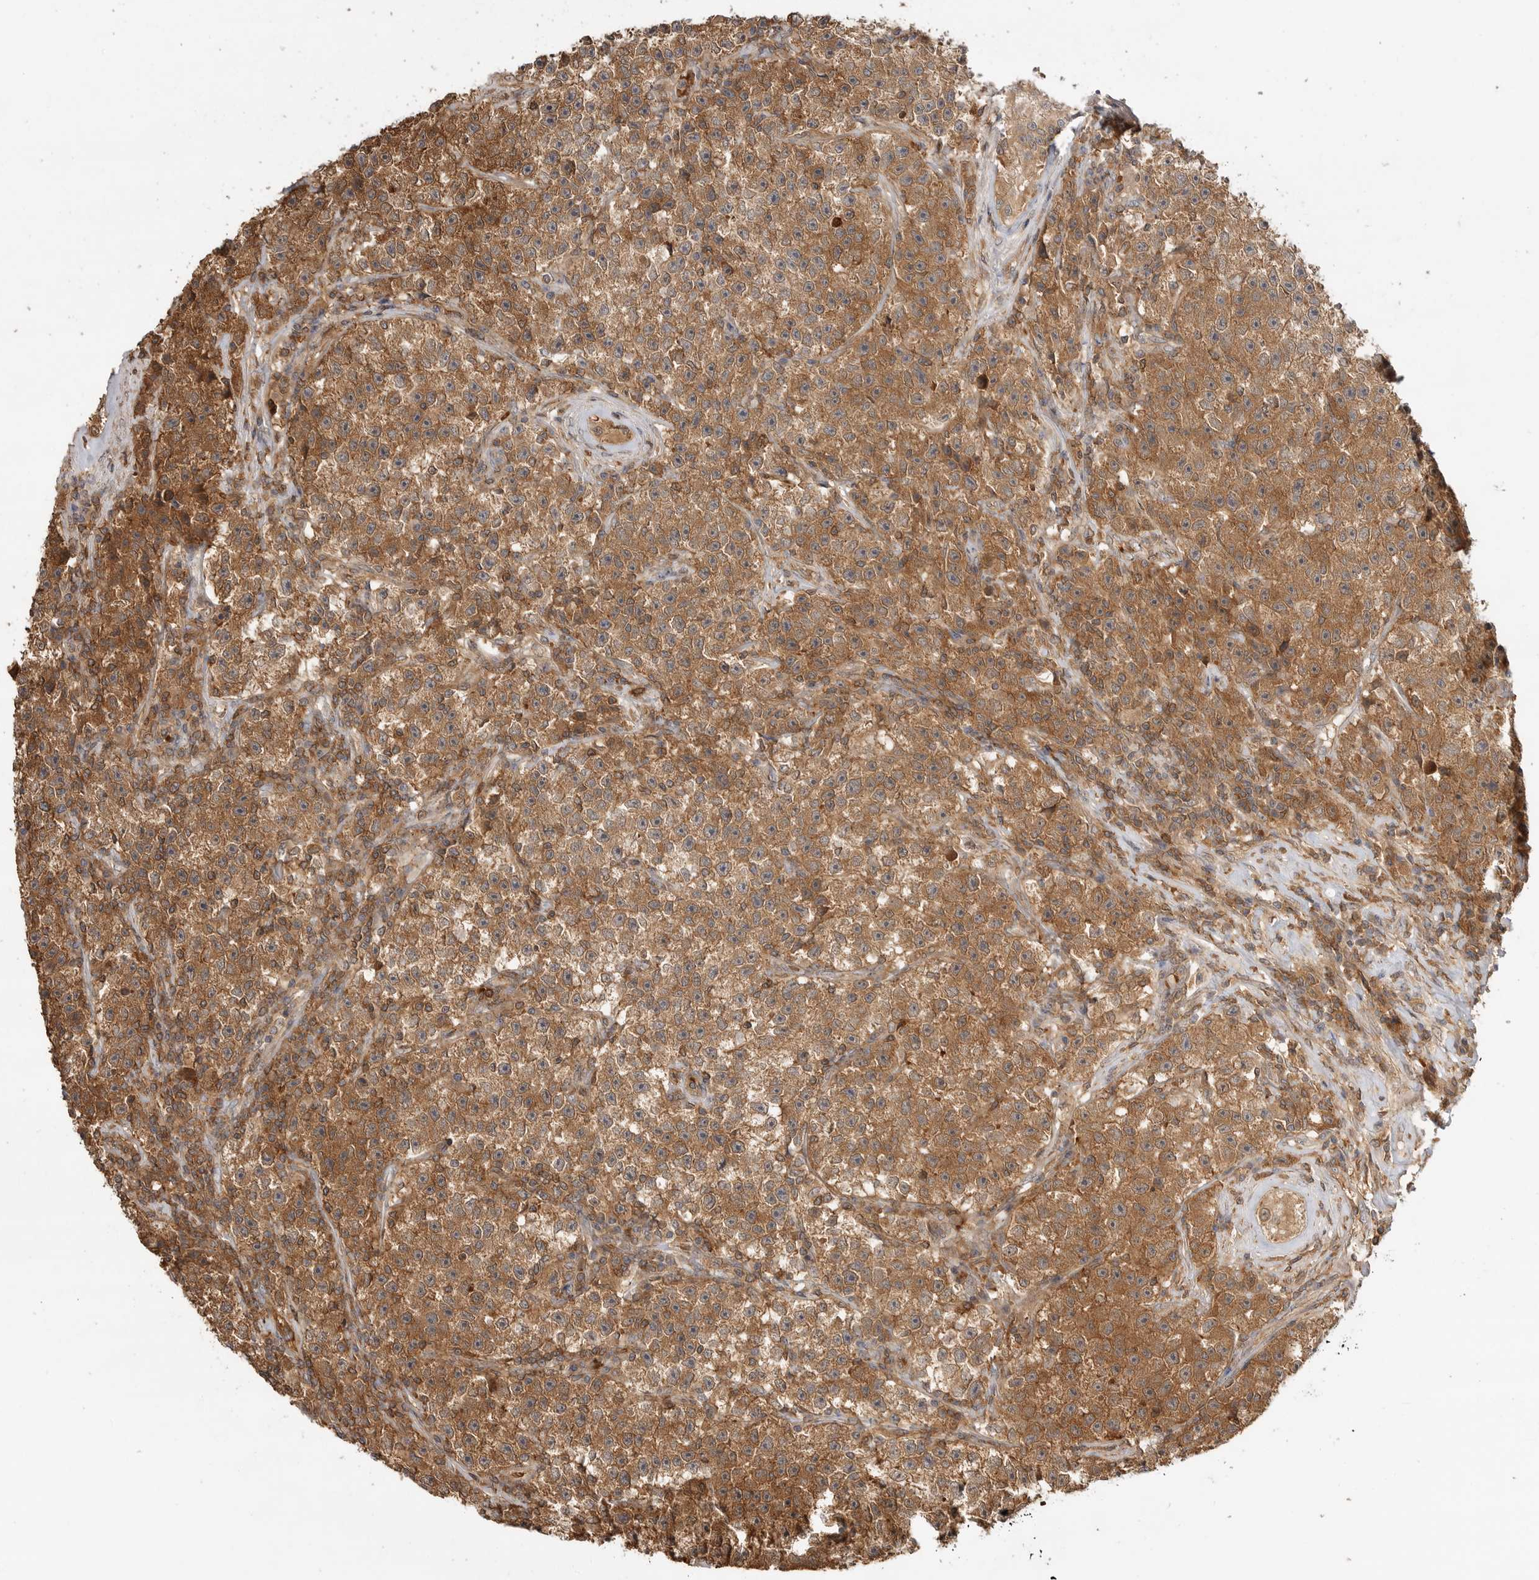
{"staining": {"intensity": "moderate", "quantity": ">75%", "location": "cytoplasmic/membranous"}, "tissue": "testis cancer", "cell_type": "Tumor cells", "image_type": "cancer", "snomed": [{"axis": "morphology", "description": "Seminoma, NOS"}, {"axis": "topography", "description": "Testis"}], "caption": "Immunohistochemical staining of seminoma (testis) demonstrates medium levels of moderate cytoplasmic/membranous staining in approximately >75% of tumor cells. The protein of interest is shown in brown color, while the nuclei are stained blue.", "gene": "CLDN12", "patient": {"sex": "male", "age": 22}}